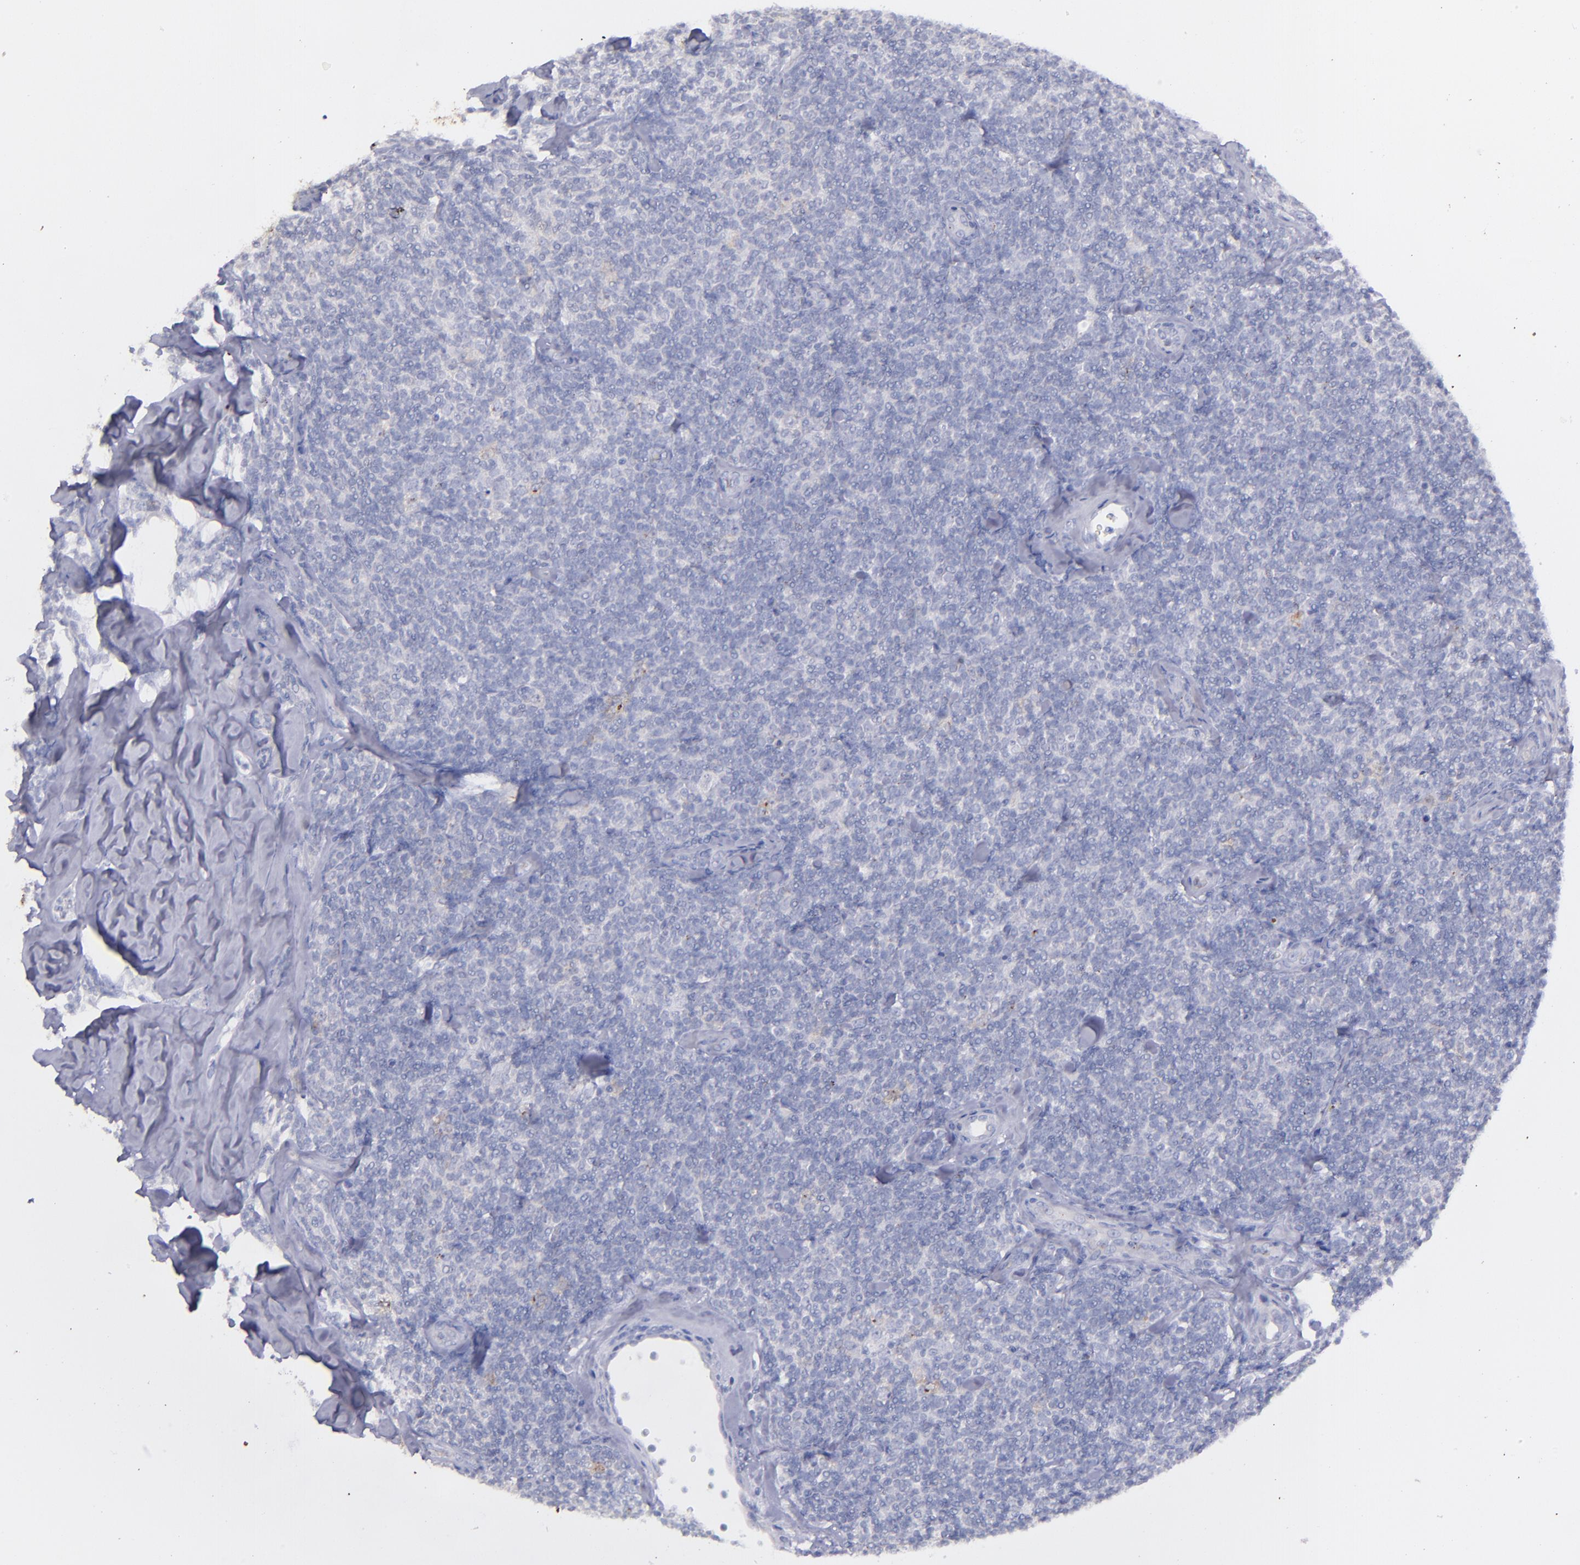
{"staining": {"intensity": "negative", "quantity": "none", "location": "none"}, "tissue": "lymphoma", "cell_type": "Tumor cells", "image_type": "cancer", "snomed": [{"axis": "morphology", "description": "Malignant lymphoma, non-Hodgkin's type, Low grade"}, {"axis": "topography", "description": "Lymph node"}], "caption": "The image exhibits no staining of tumor cells in low-grade malignant lymphoma, non-Hodgkin's type.", "gene": "SNAP25", "patient": {"sex": "female", "age": 56}}